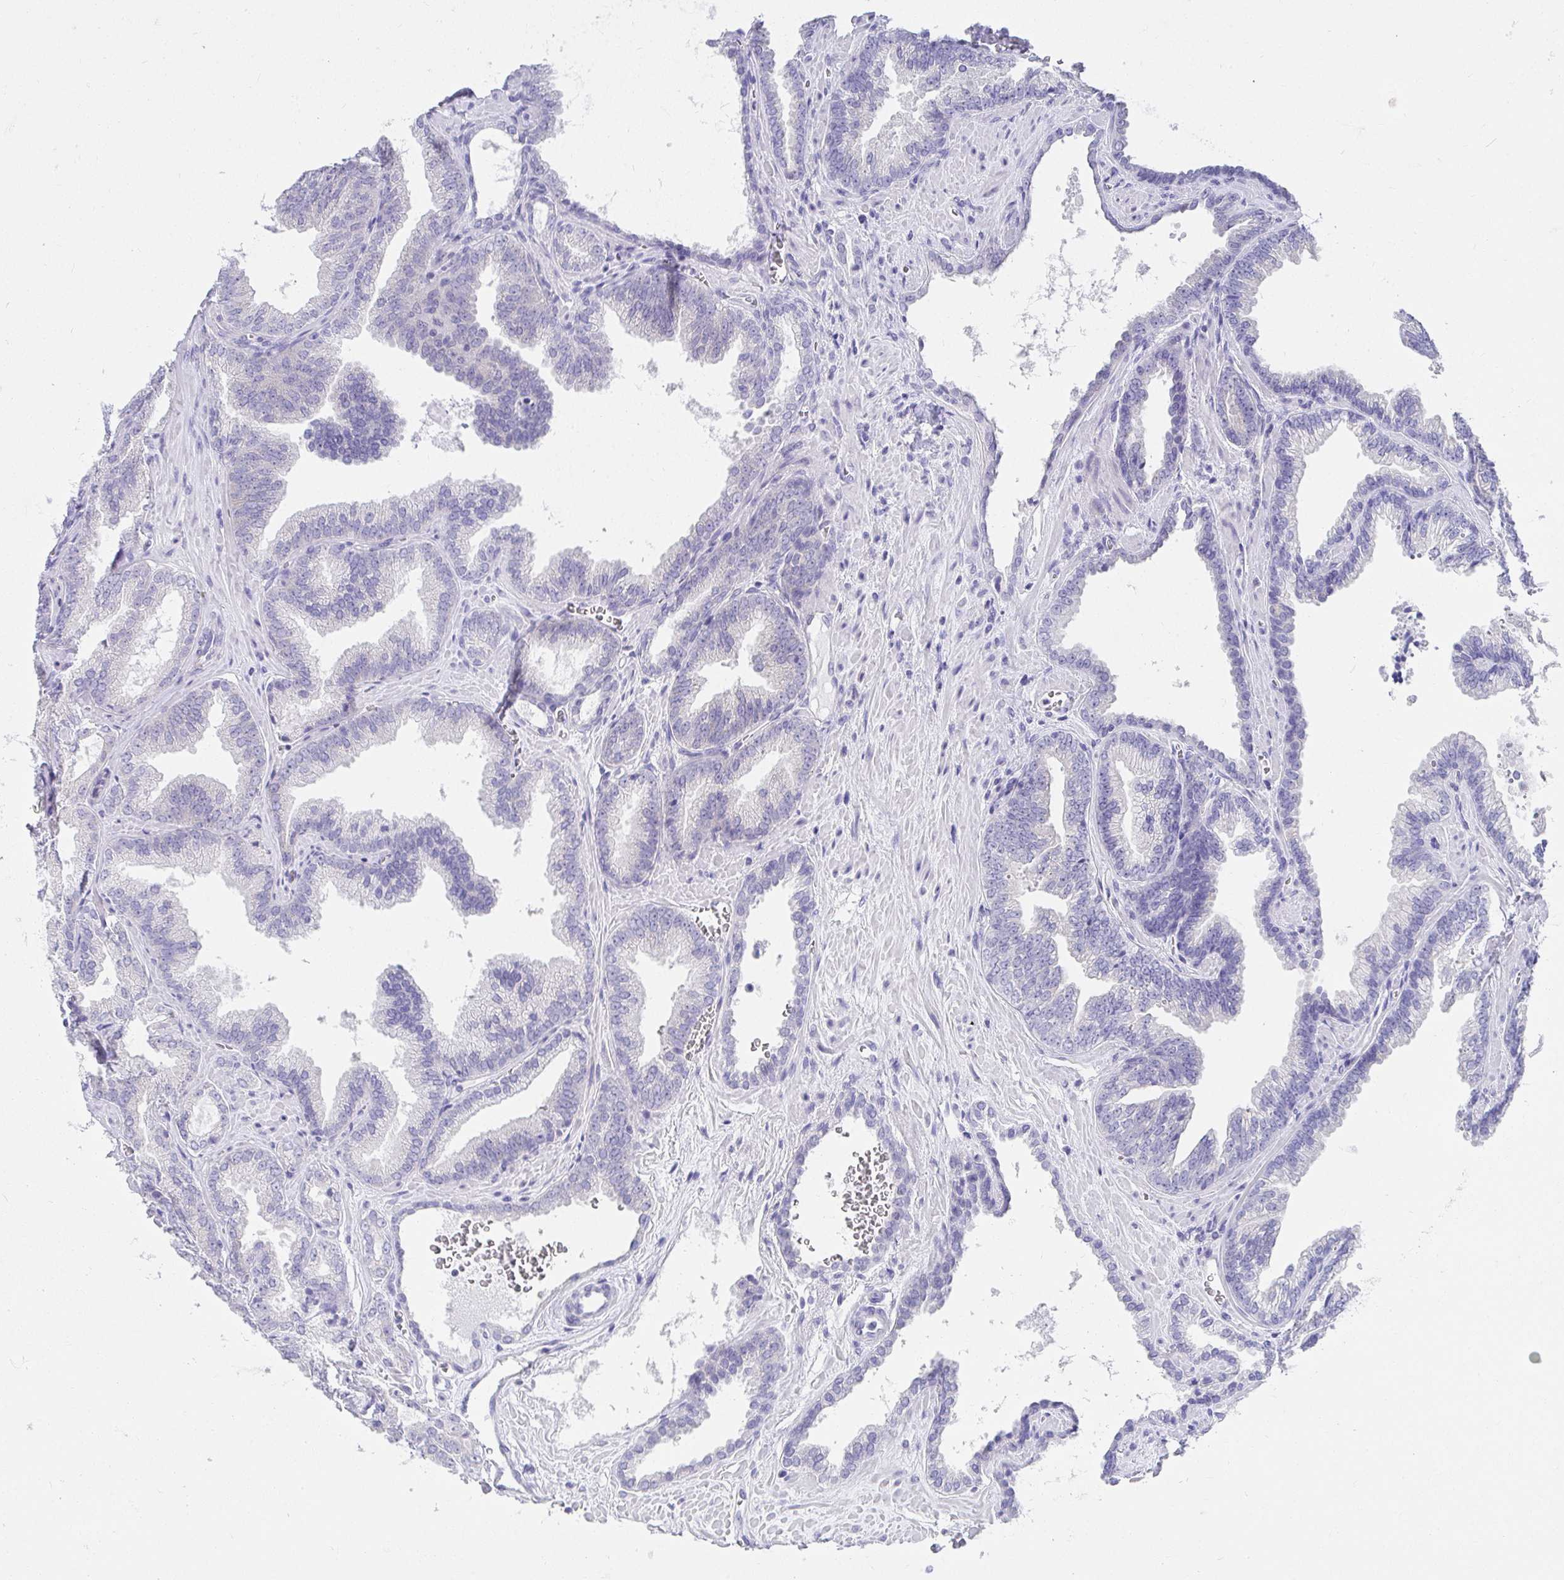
{"staining": {"intensity": "negative", "quantity": "none", "location": "none"}, "tissue": "prostate cancer", "cell_type": "Tumor cells", "image_type": "cancer", "snomed": [{"axis": "morphology", "description": "Adenocarcinoma, High grade"}, {"axis": "topography", "description": "Prostate"}], "caption": "Tumor cells are negative for protein expression in human prostate cancer. (Stains: DAB (3,3'-diaminobenzidine) immunohistochemistry with hematoxylin counter stain, Microscopy: brightfield microscopy at high magnification).", "gene": "VGLL1", "patient": {"sex": "male", "age": 68}}